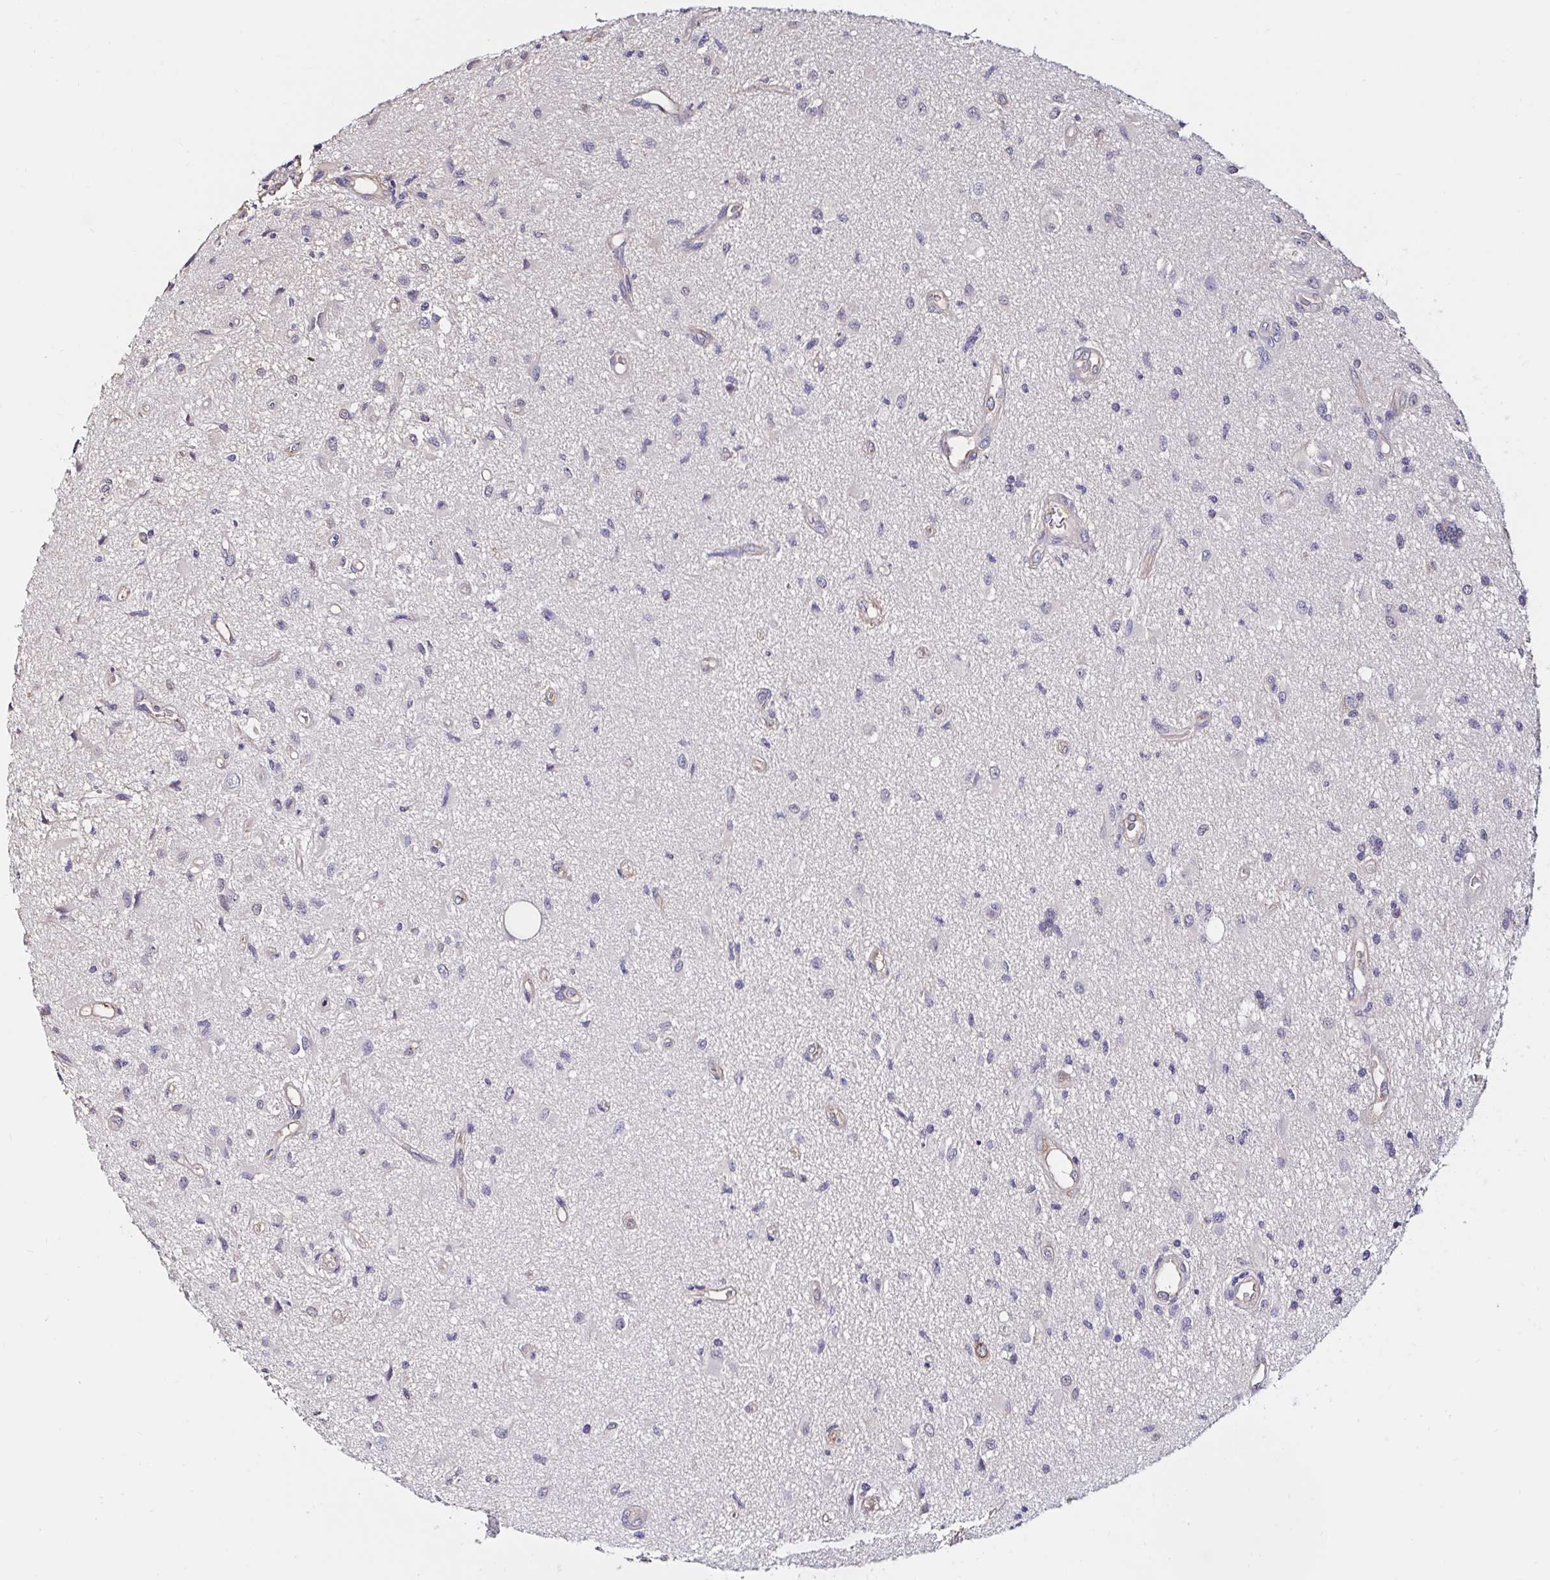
{"staining": {"intensity": "negative", "quantity": "none", "location": "none"}, "tissue": "glioma", "cell_type": "Tumor cells", "image_type": "cancer", "snomed": [{"axis": "morphology", "description": "Glioma, malignant, High grade"}, {"axis": "topography", "description": "Brain"}], "caption": "Human glioma stained for a protein using immunohistochemistry (IHC) exhibits no expression in tumor cells.", "gene": "RSRP1", "patient": {"sex": "male", "age": 67}}